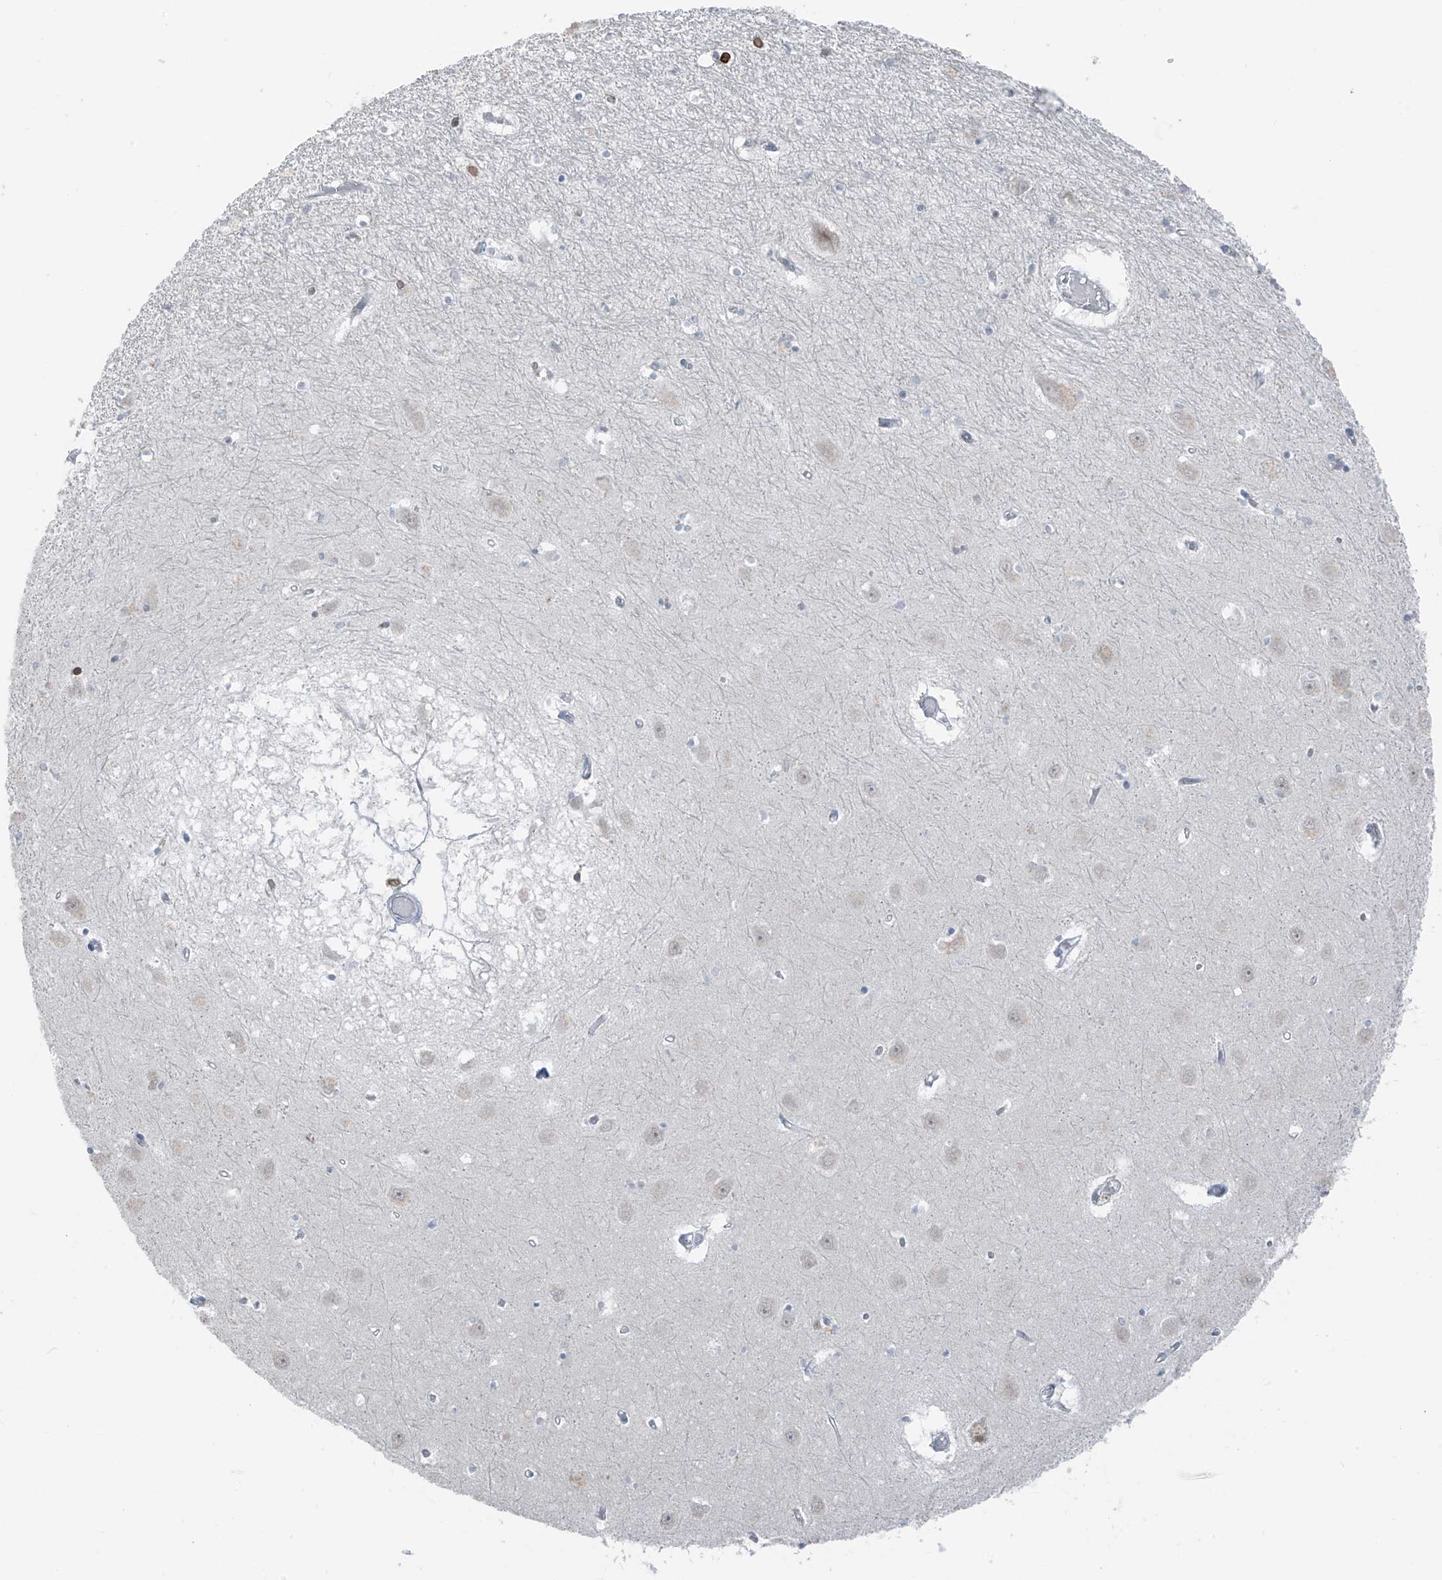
{"staining": {"intensity": "strong", "quantity": "<25%", "location": "nuclear"}, "tissue": "hippocampus", "cell_type": "Glial cells", "image_type": "normal", "snomed": [{"axis": "morphology", "description": "Normal tissue, NOS"}, {"axis": "topography", "description": "Hippocampus"}], "caption": "IHC of normal human hippocampus demonstrates medium levels of strong nuclear staining in about <25% of glial cells.", "gene": "PRDM6", "patient": {"sex": "male", "age": 70}}